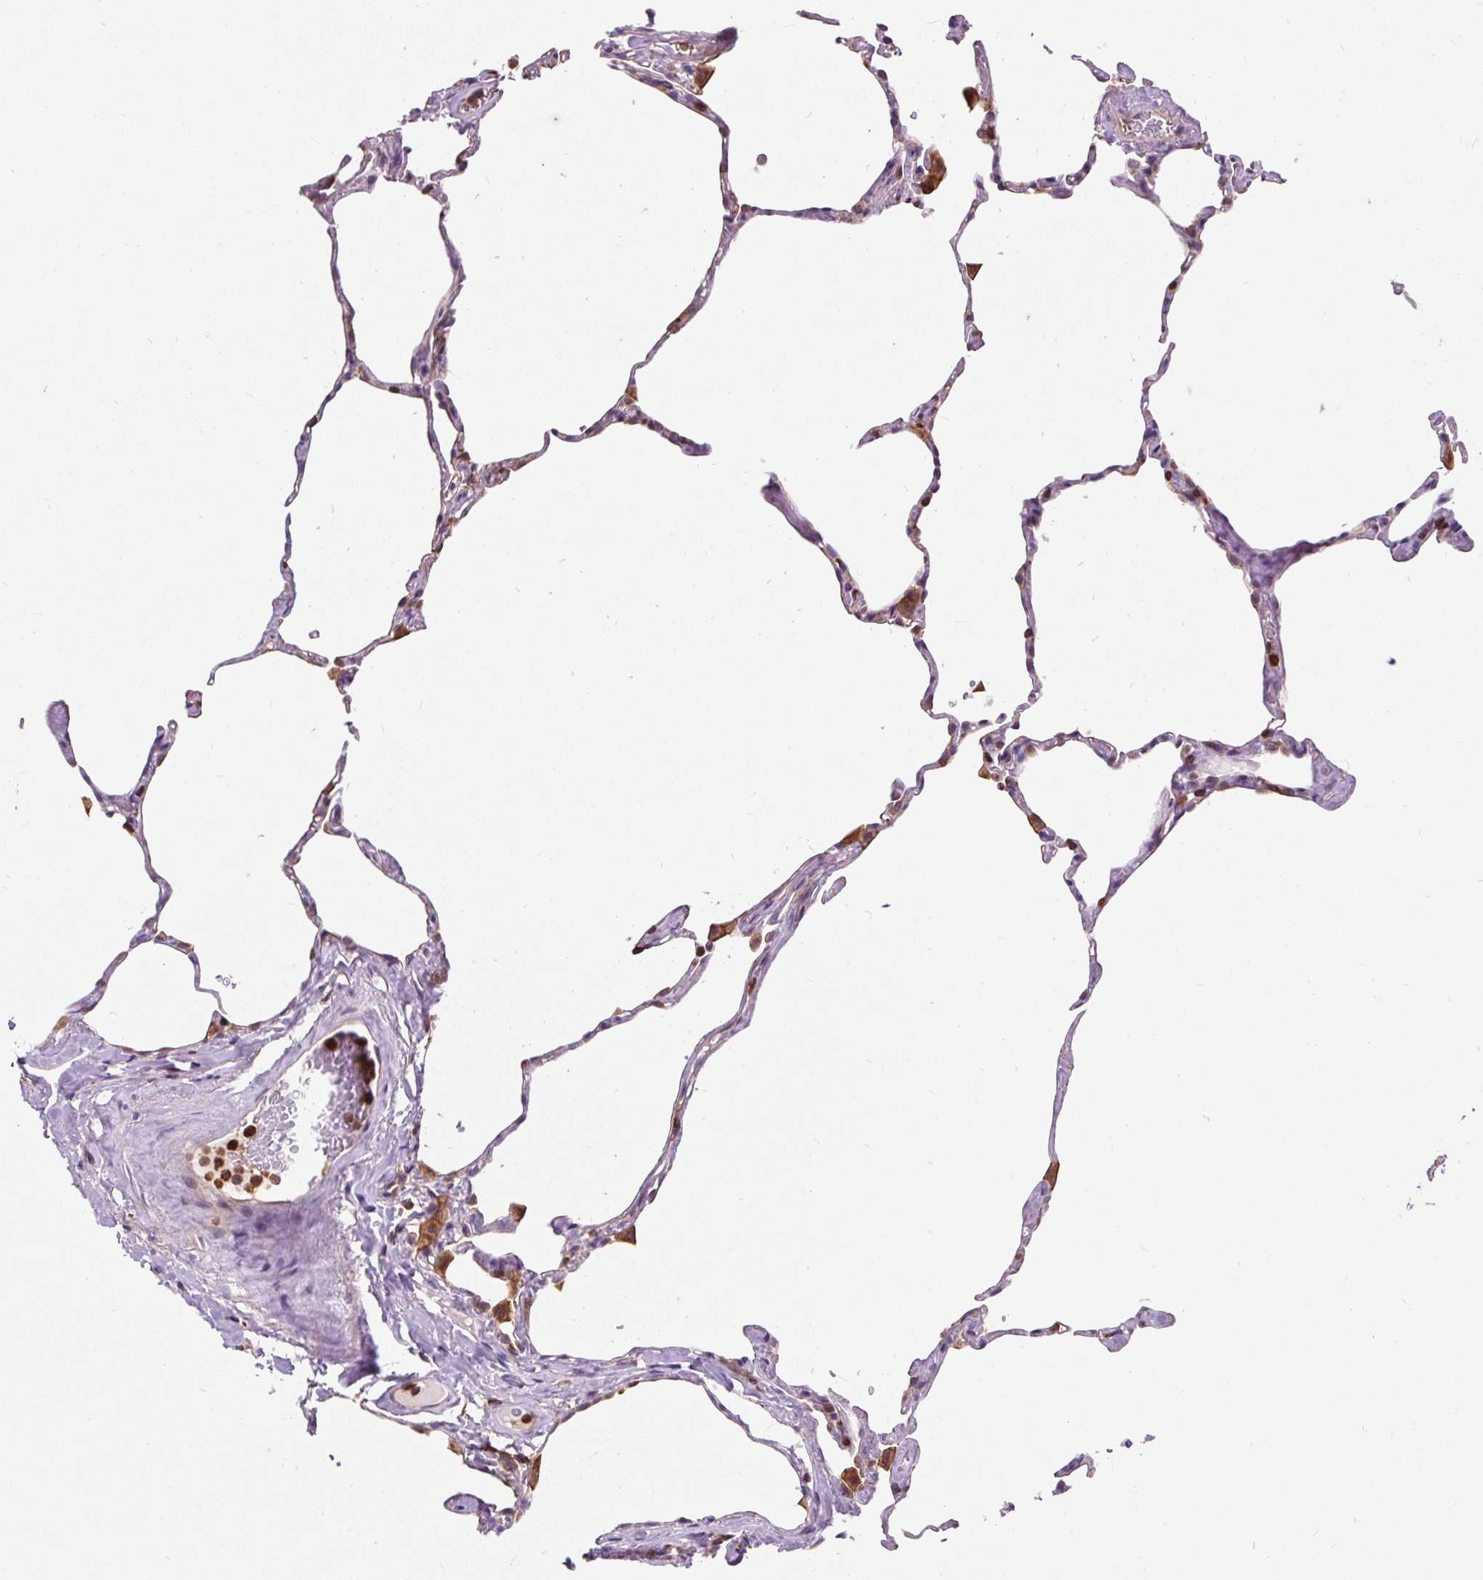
{"staining": {"intensity": "moderate", "quantity": "25%-75%", "location": "cytoplasmic/membranous"}, "tissue": "lung", "cell_type": "Alveolar cells", "image_type": "normal", "snomed": [{"axis": "morphology", "description": "Normal tissue, NOS"}, {"axis": "topography", "description": "Lung"}], "caption": "Protein staining displays moderate cytoplasmic/membranous staining in about 25%-75% of alveolar cells in normal lung.", "gene": "CISD3", "patient": {"sex": "male", "age": 65}}